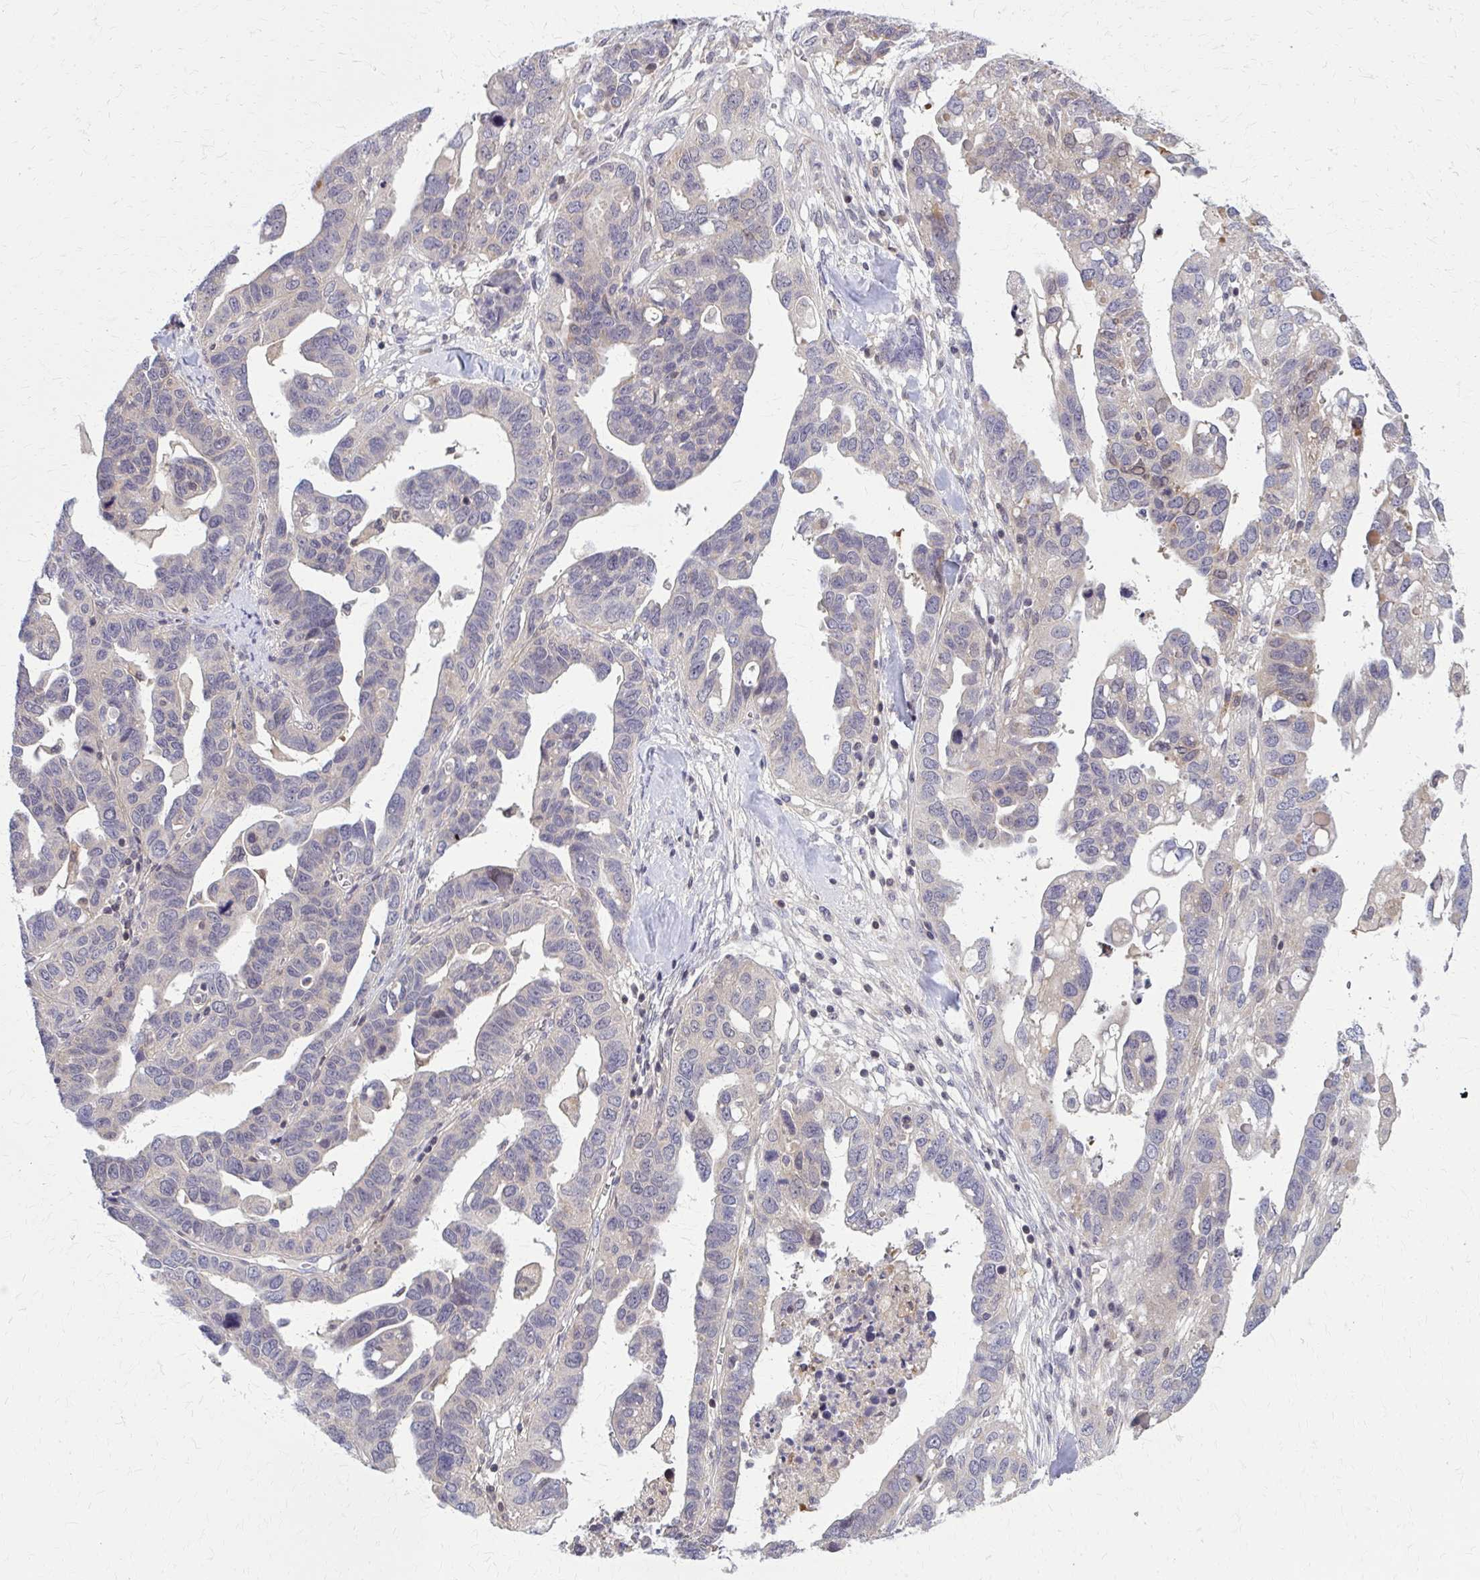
{"staining": {"intensity": "negative", "quantity": "none", "location": "none"}, "tissue": "ovarian cancer", "cell_type": "Tumor cells", "image_type": "cancer", "snomed": [{"axis": "morphology", "description": "Cystadenocarcinoma, serous, NOS"}, {"axis": "topography", "description": "Ovary"}], "caption": "Tumor cells show no significant positivity in ovarian cancer.", "gene": "DBI", "patient": {"sex": "female", "age": 69}}